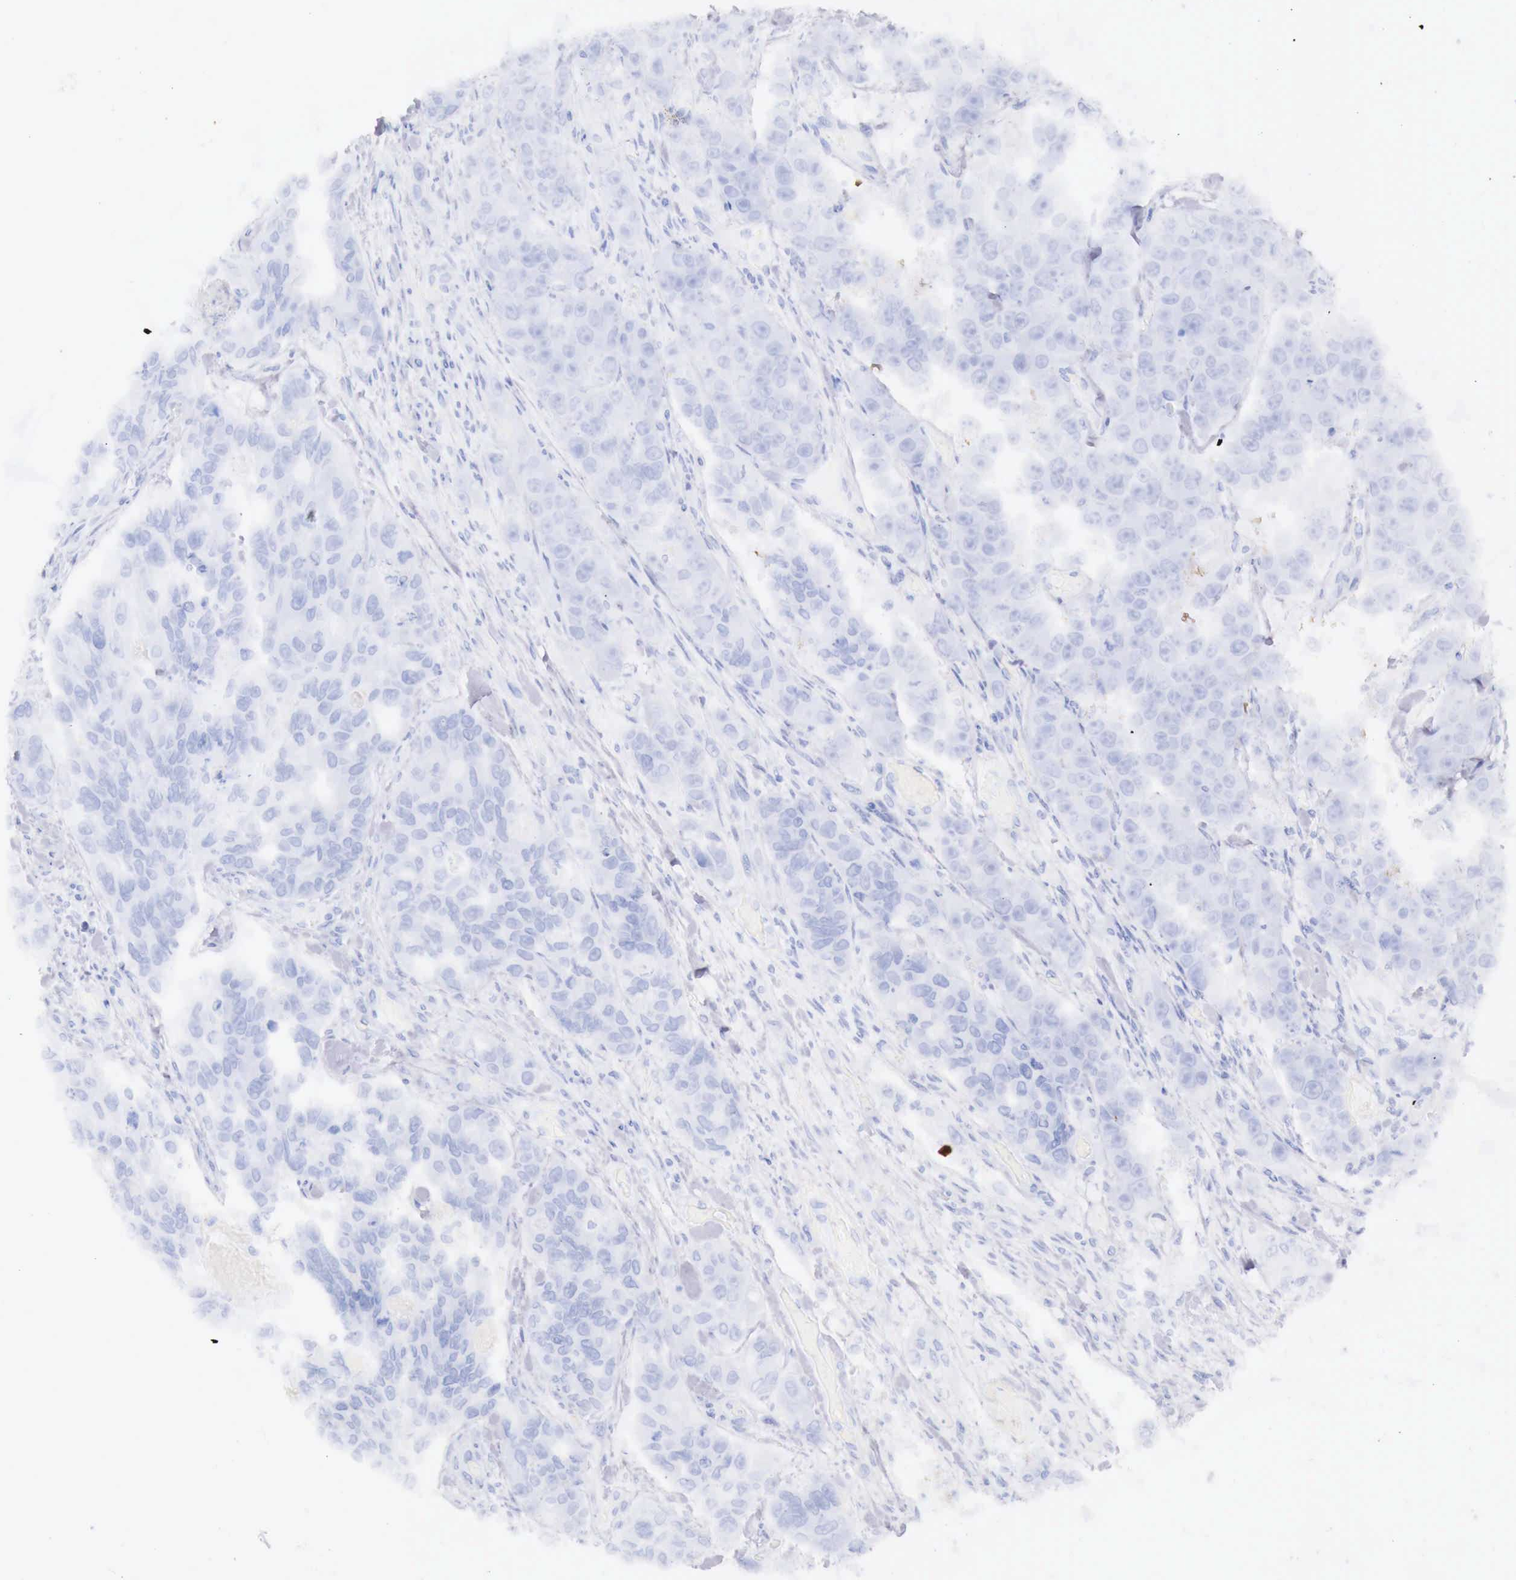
{"staining": {"intensity": "negative", "quantity": "none", "location": "none"}, "tissue": "colorectal cancer", "cell_type": "Tumor cells", "image_type": "cancer", "snomed": [{"axis": "morphology", "description": "Adenocarcinoma, NOS"}, {"axis": "topography", "description": "Colon"}], "caption": "A photomicrograph of human colorectal cancer (adenocarcinoma) is negative for staining in tumor cells. The staining was performed using DAB to visualize the protein expression in brown, while the nuclei were stained in blue with hematoxylin (Magnification: 20x).", "gene": "INHA", "patient": {"sex": "female", "age": 86}}